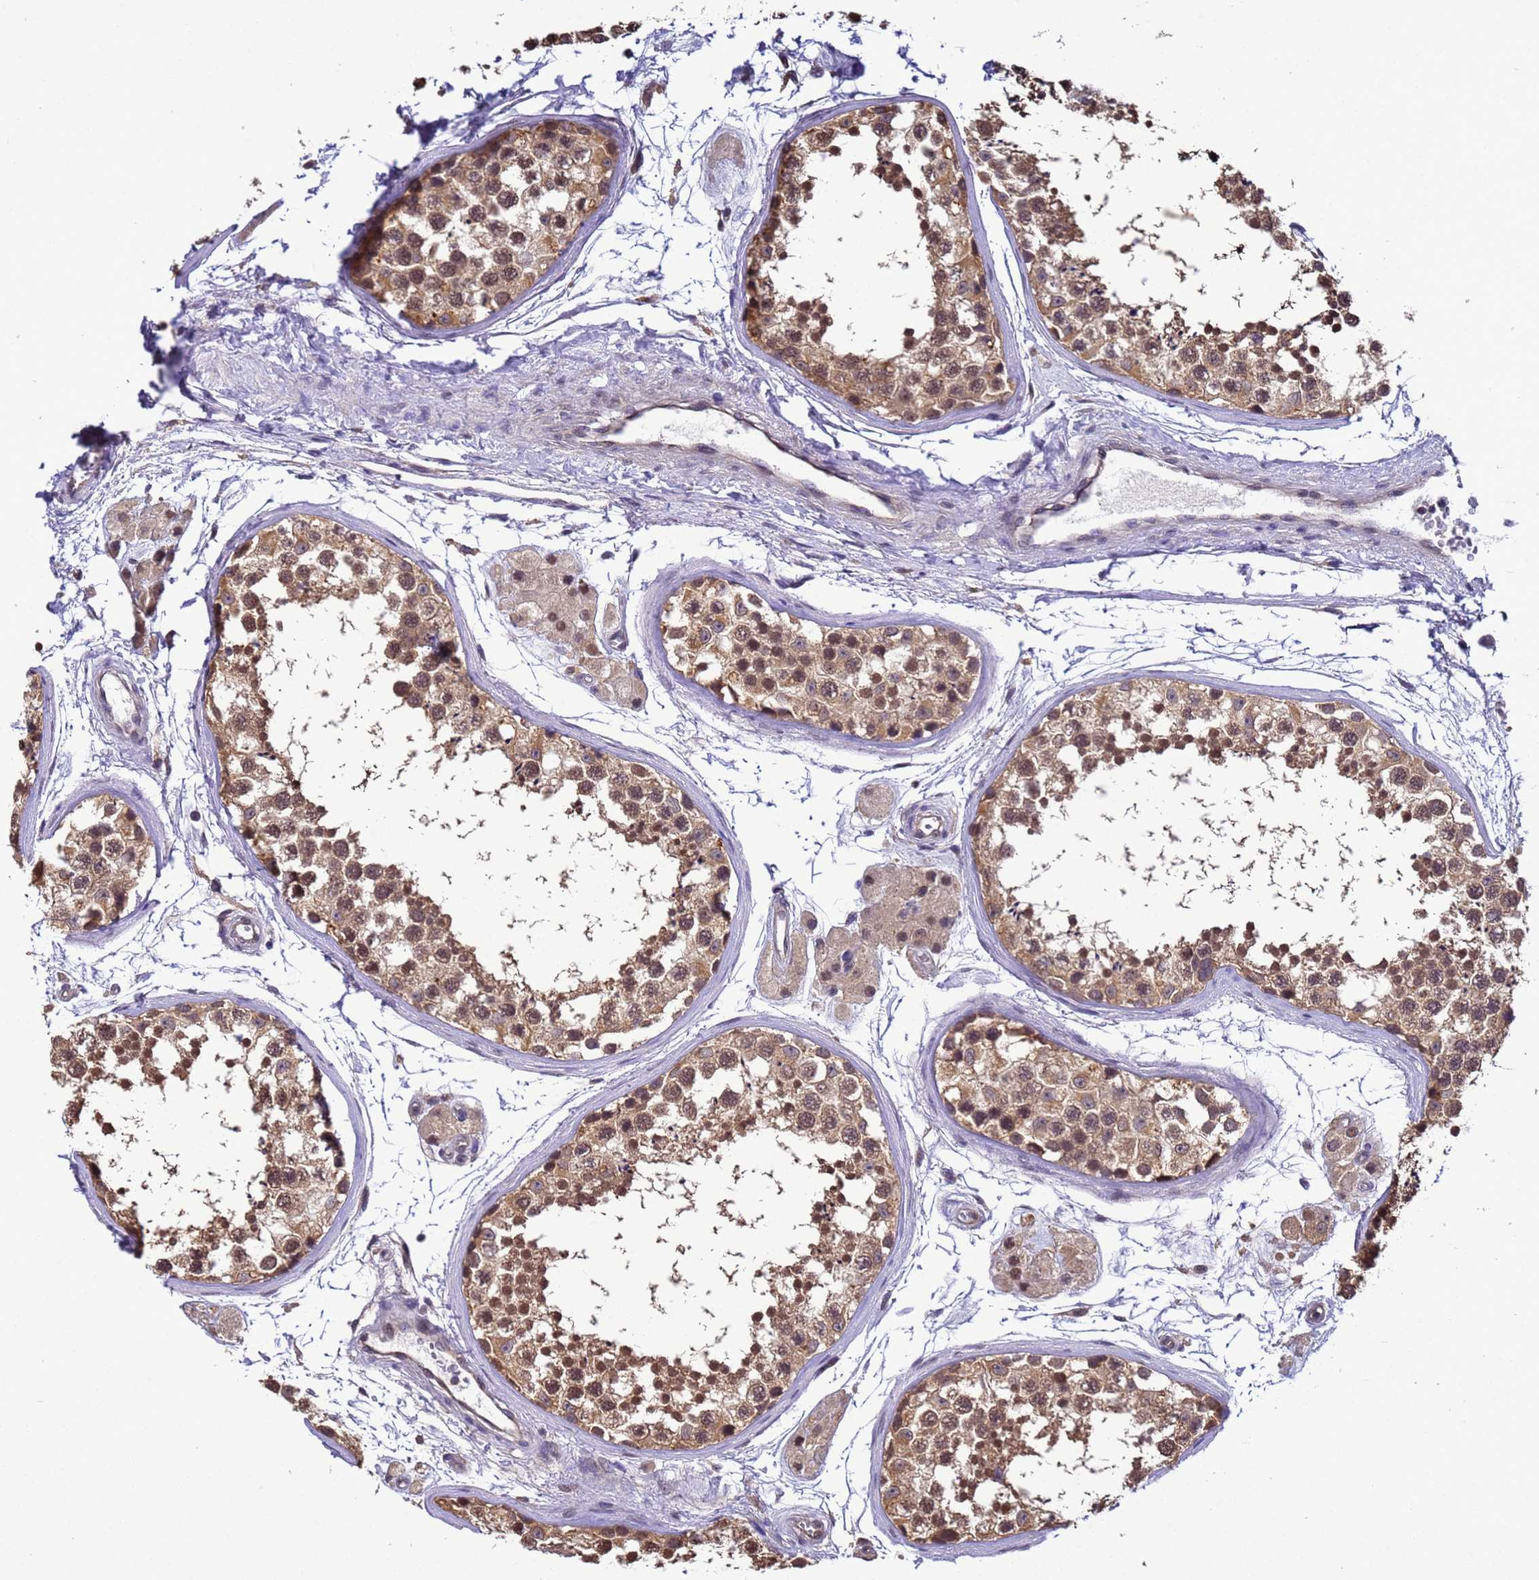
{"staining": {"intensity": "moderate", "quantity": ">75%", "location": "cytoplasmic/membranous,nuclear"}, "tissue": "testis", "cell_type": "Cells in seminiferous ducts", "image_type": "normal", "snomed": [{"axis": "morphology", "description": "Normal tissue, NOS"}, {"axis": "topography", "description": "Testis"}], "caption": "Moderate cytoplasmic/membranous,nuclear expression is appreciated in approximately >75% of cells in seminiferous ducts in benign testis. Using DAB (brown) and hematoxylin (blue) stains, captured at high magnification using brightfield microscopy.", "gene": "ZFP69B", "patient": {"sex": "male", "age": 56}}